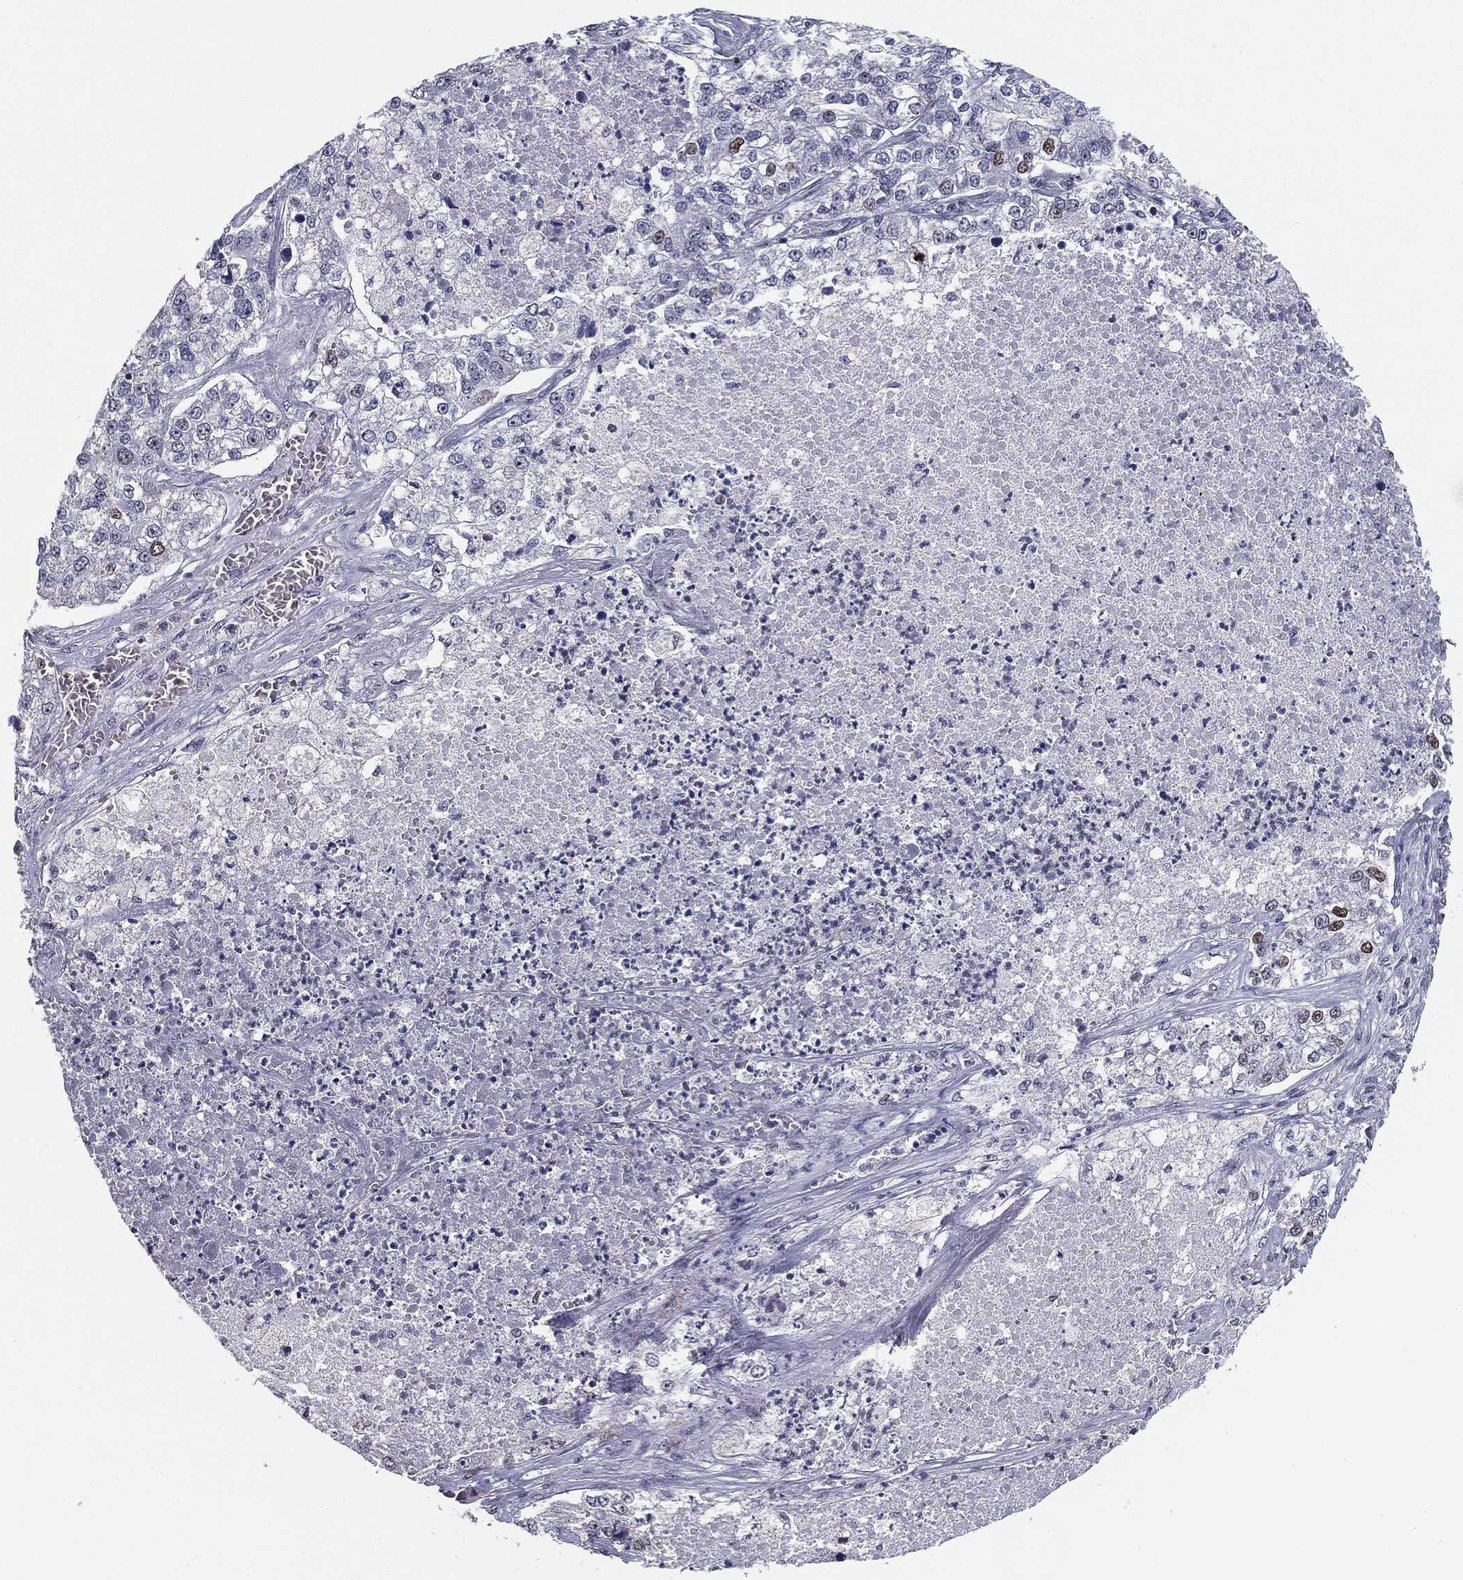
{"staining": {"intensity": "strong", "quantity": "<25%", "location": "nuclear"}, "tissue": "lung cancer", "cell_type": "Tumor cells", "image_type": "cancer", "snomed": [{"axis": "morphology", "description": "Adenocarcinoma, NOS"}, {"axis": "topography", "description": "Lung"}], "caption": "An IHC micrograph of neoplastic tissue is shown. Protein staining in brown highlights strong nuclear positivity in lung cancer within tumor cells. (DAB IHC with brightfield microscopy, high magnification).", "gene": "MDC1", "patient": {"sex": "male", "age": 49}}